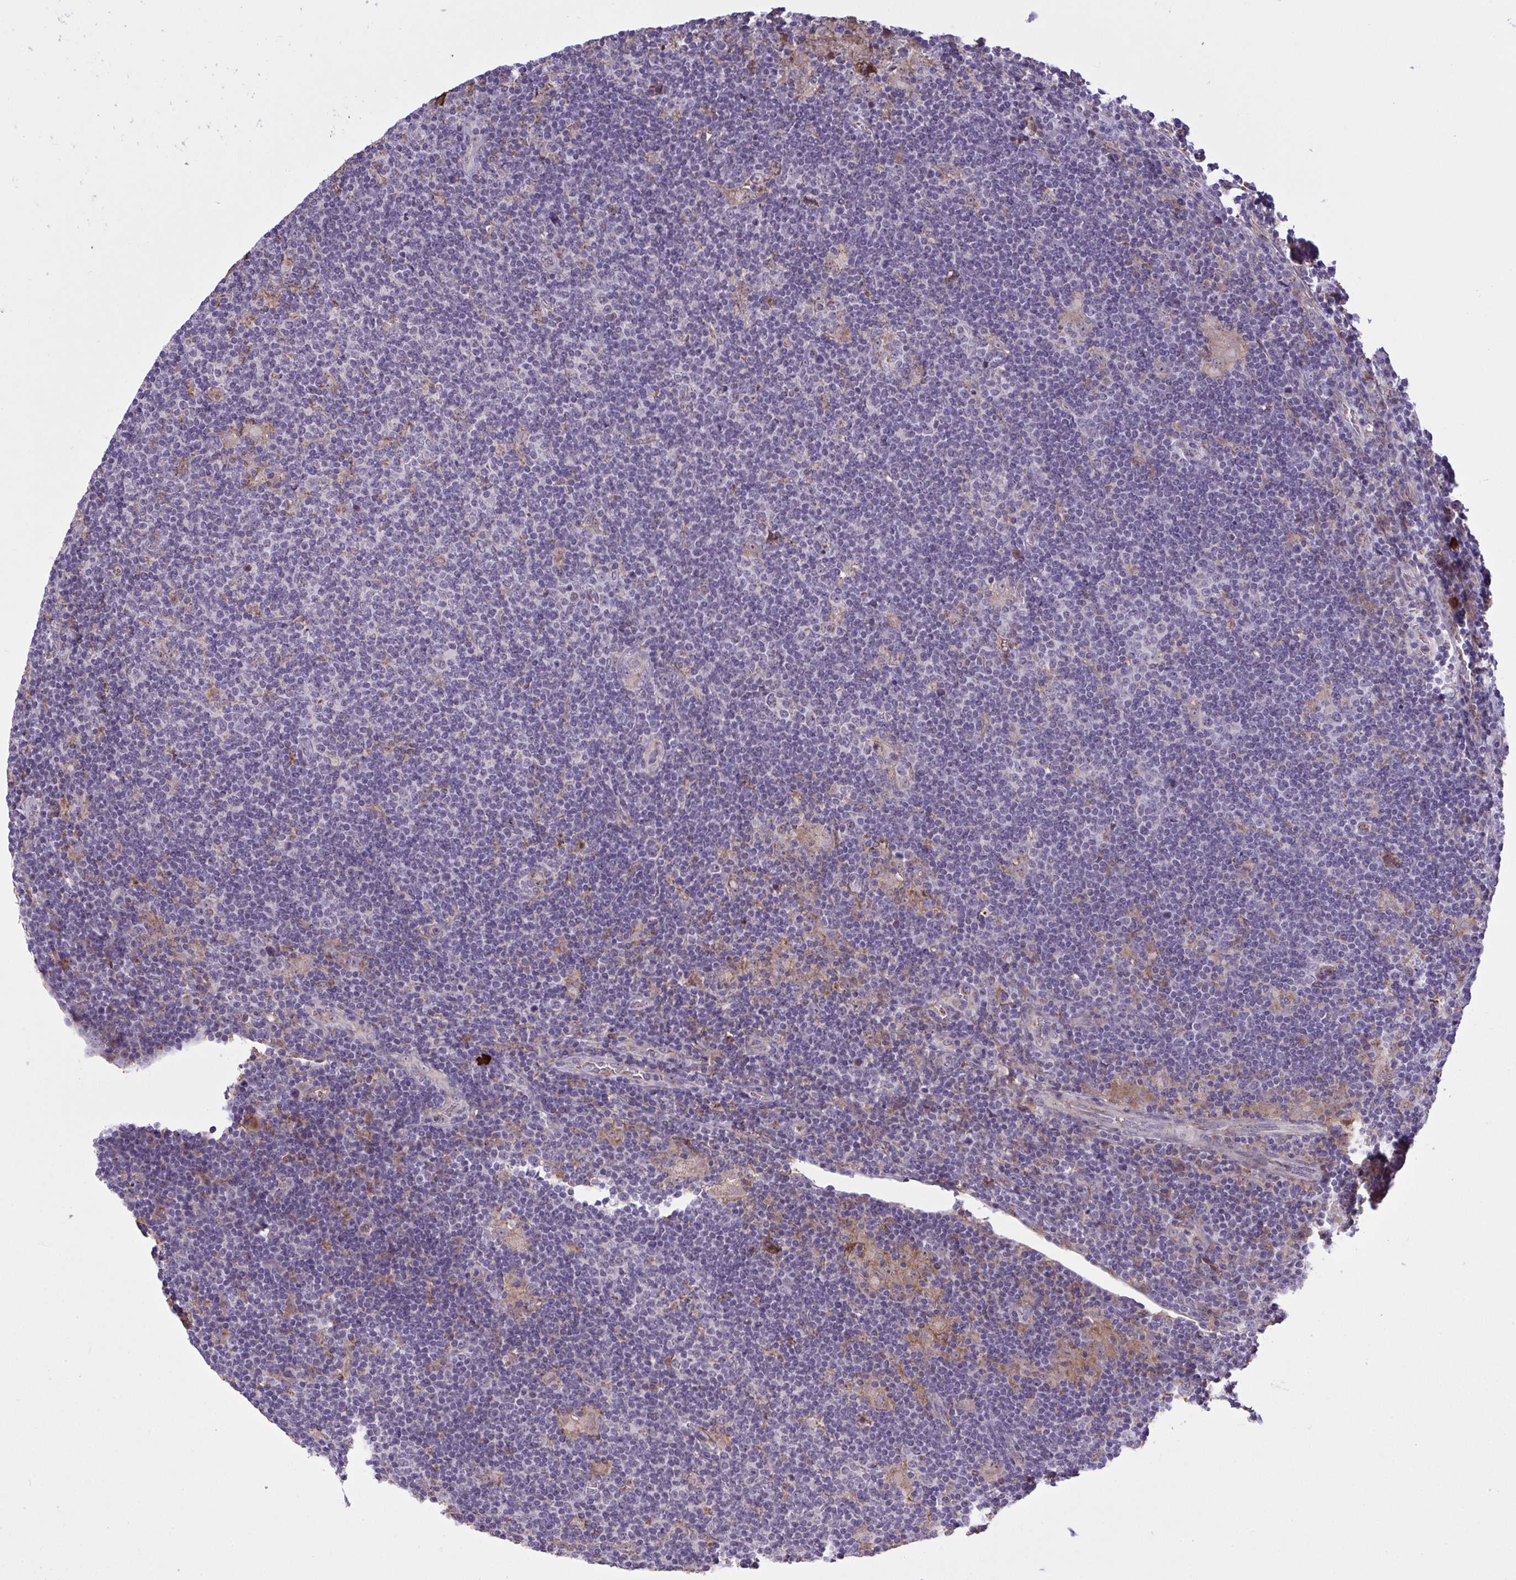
{"staining": {"intensity": "negative", "quantity": "none", "location": "none"}, "tissue": "lymphoma", "cell_type": "Tumor cells", "image_type": "cancer", "snomed": [{"axis": "morphology", "description": "Hodgkin's disease, NOS"}, {"axis": "topography", "description": "Lymph node"}], "caption": "A photomicrograph of lymphoma stained for a protein displays no brown staining in tumor cells.", "gene": "CD101", "patient": {"sex": "male", "age": 40}}